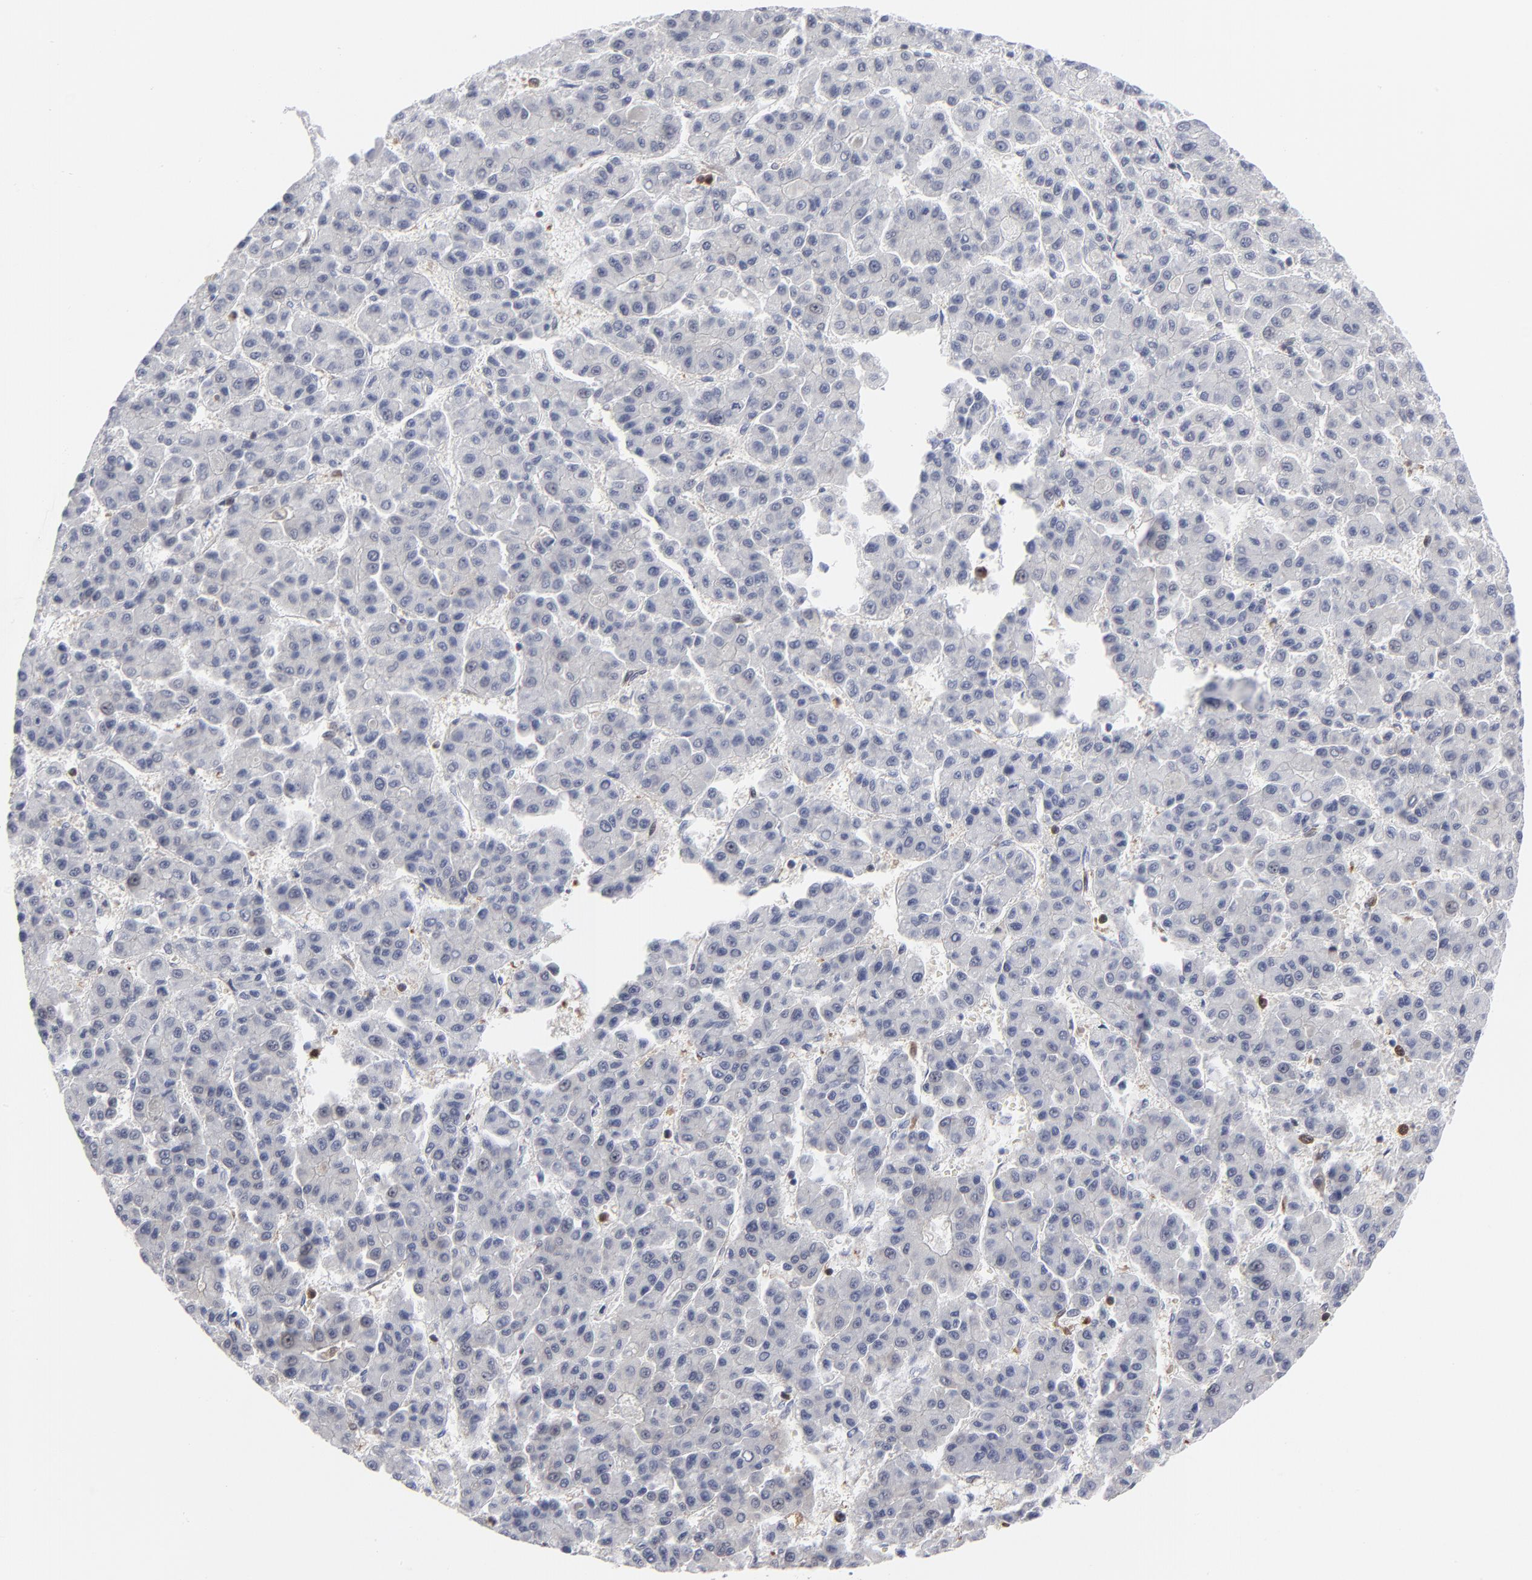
{"staining": {"intensity": "negative", "quantity": "none", "location": "none"}, "tissue": "liver cancer", "cell_type": "Tumor cells", "image_type": "cancer", "snomed": [{"axis": "morphology", "description": "Carcinoma, Hepatocellular, NOS"}, {"axis": "topography", "description": "Liver"}], "caption": "Immunohistochemical staining of human liver cancer shows no significant staining in tumor cells.", "gene": "MAP2K1", "patient": {"sex": "male", "age": 70}}